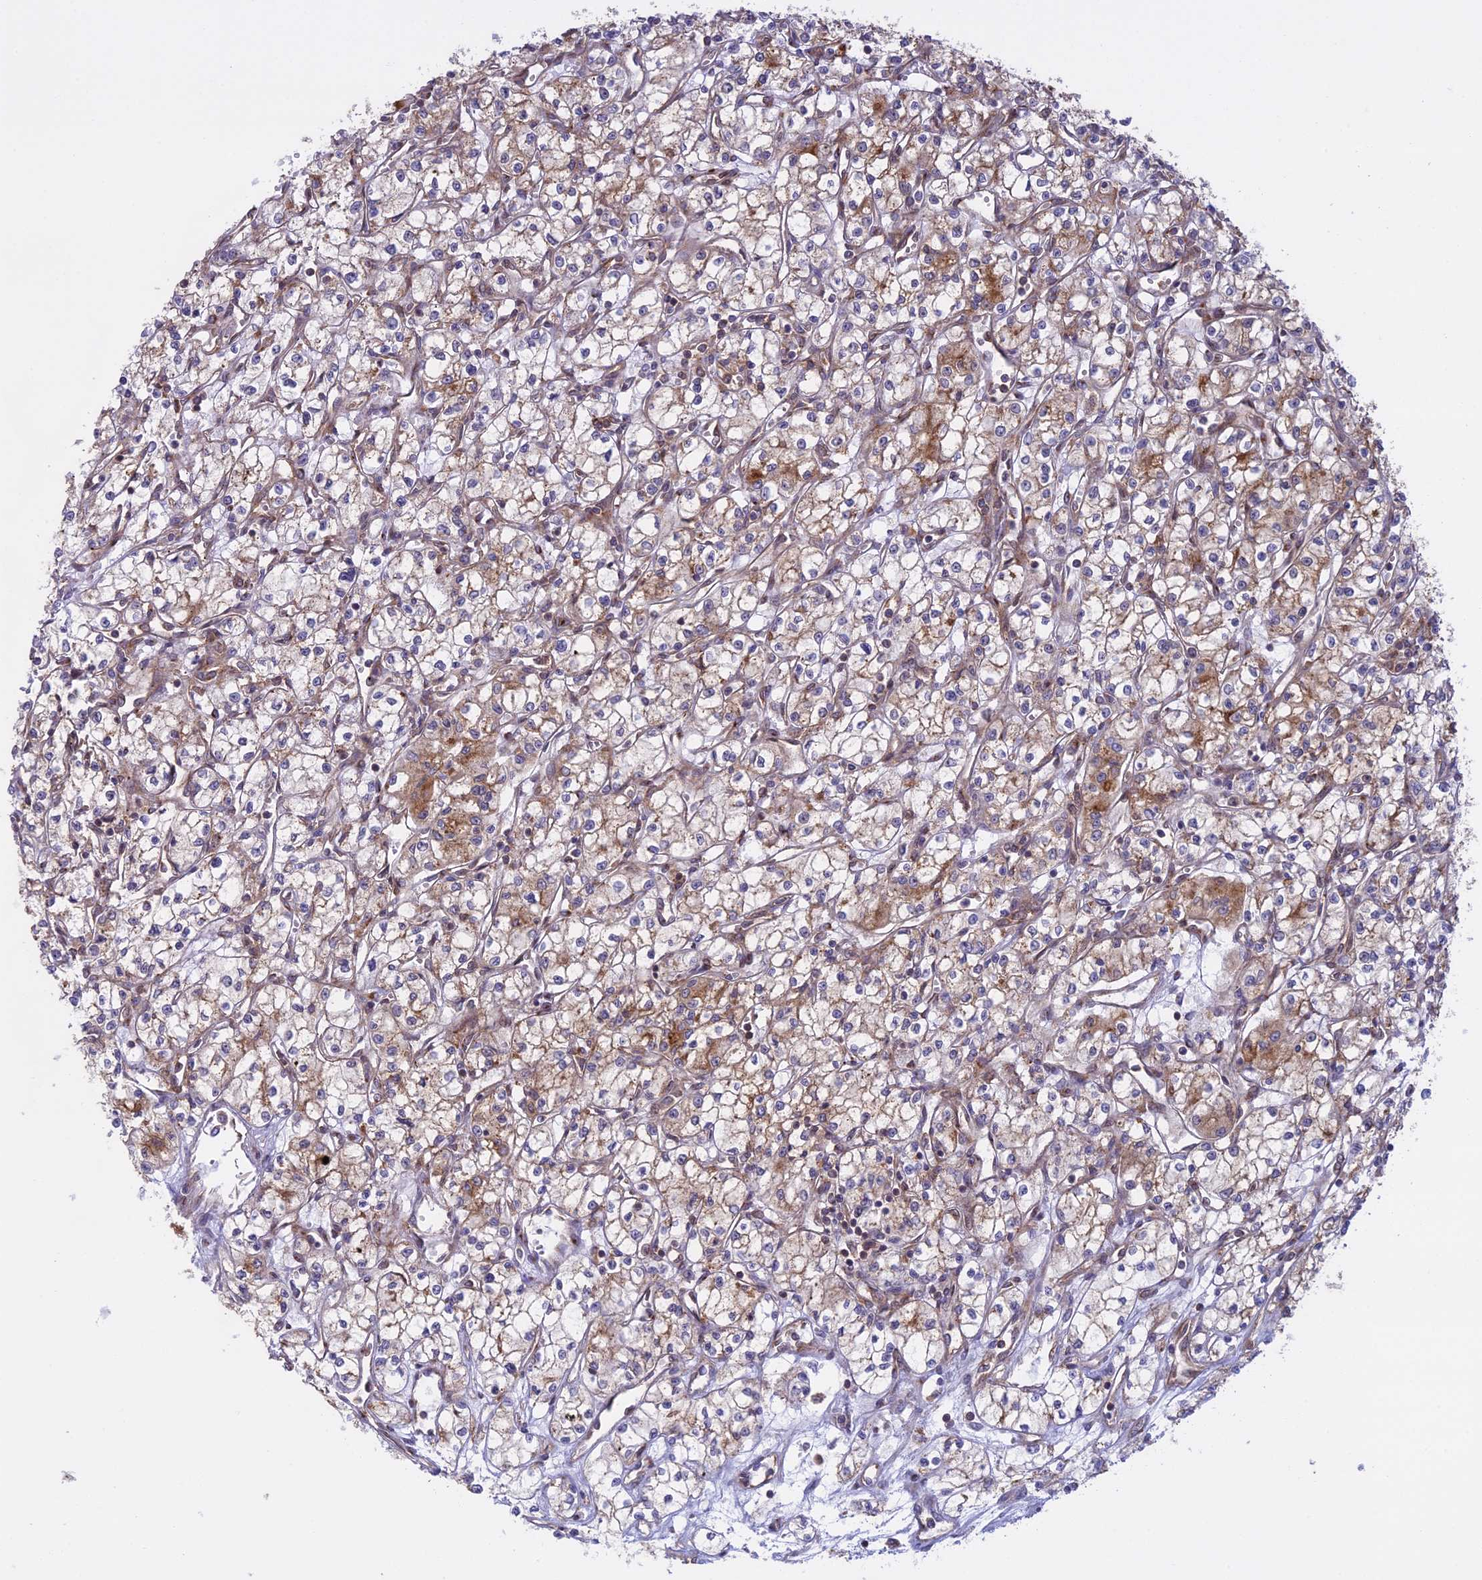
{"staining": {"intensity": "moderate", "quantity": "25%-75%", "location": "cytoplasmic/membranous"}, "tissue": "renal cancer", "cell_type": "Tumor cells", "image_type": "cancer", "snomed": [{"axis": "morphology", "description": "Adenocarcinoma, NOS"}, {"axis": "topography", "description": "Kidney"}], "caption": "Adenocarcinoma (renal) tissue shows moderate cytoplasmic/membranous positivity in approximately 25%-75% of tumor cells, visualized by immunohistochemistry.", "gene": "CLINT1", "patient": {"sex": "male", "age": 59}}